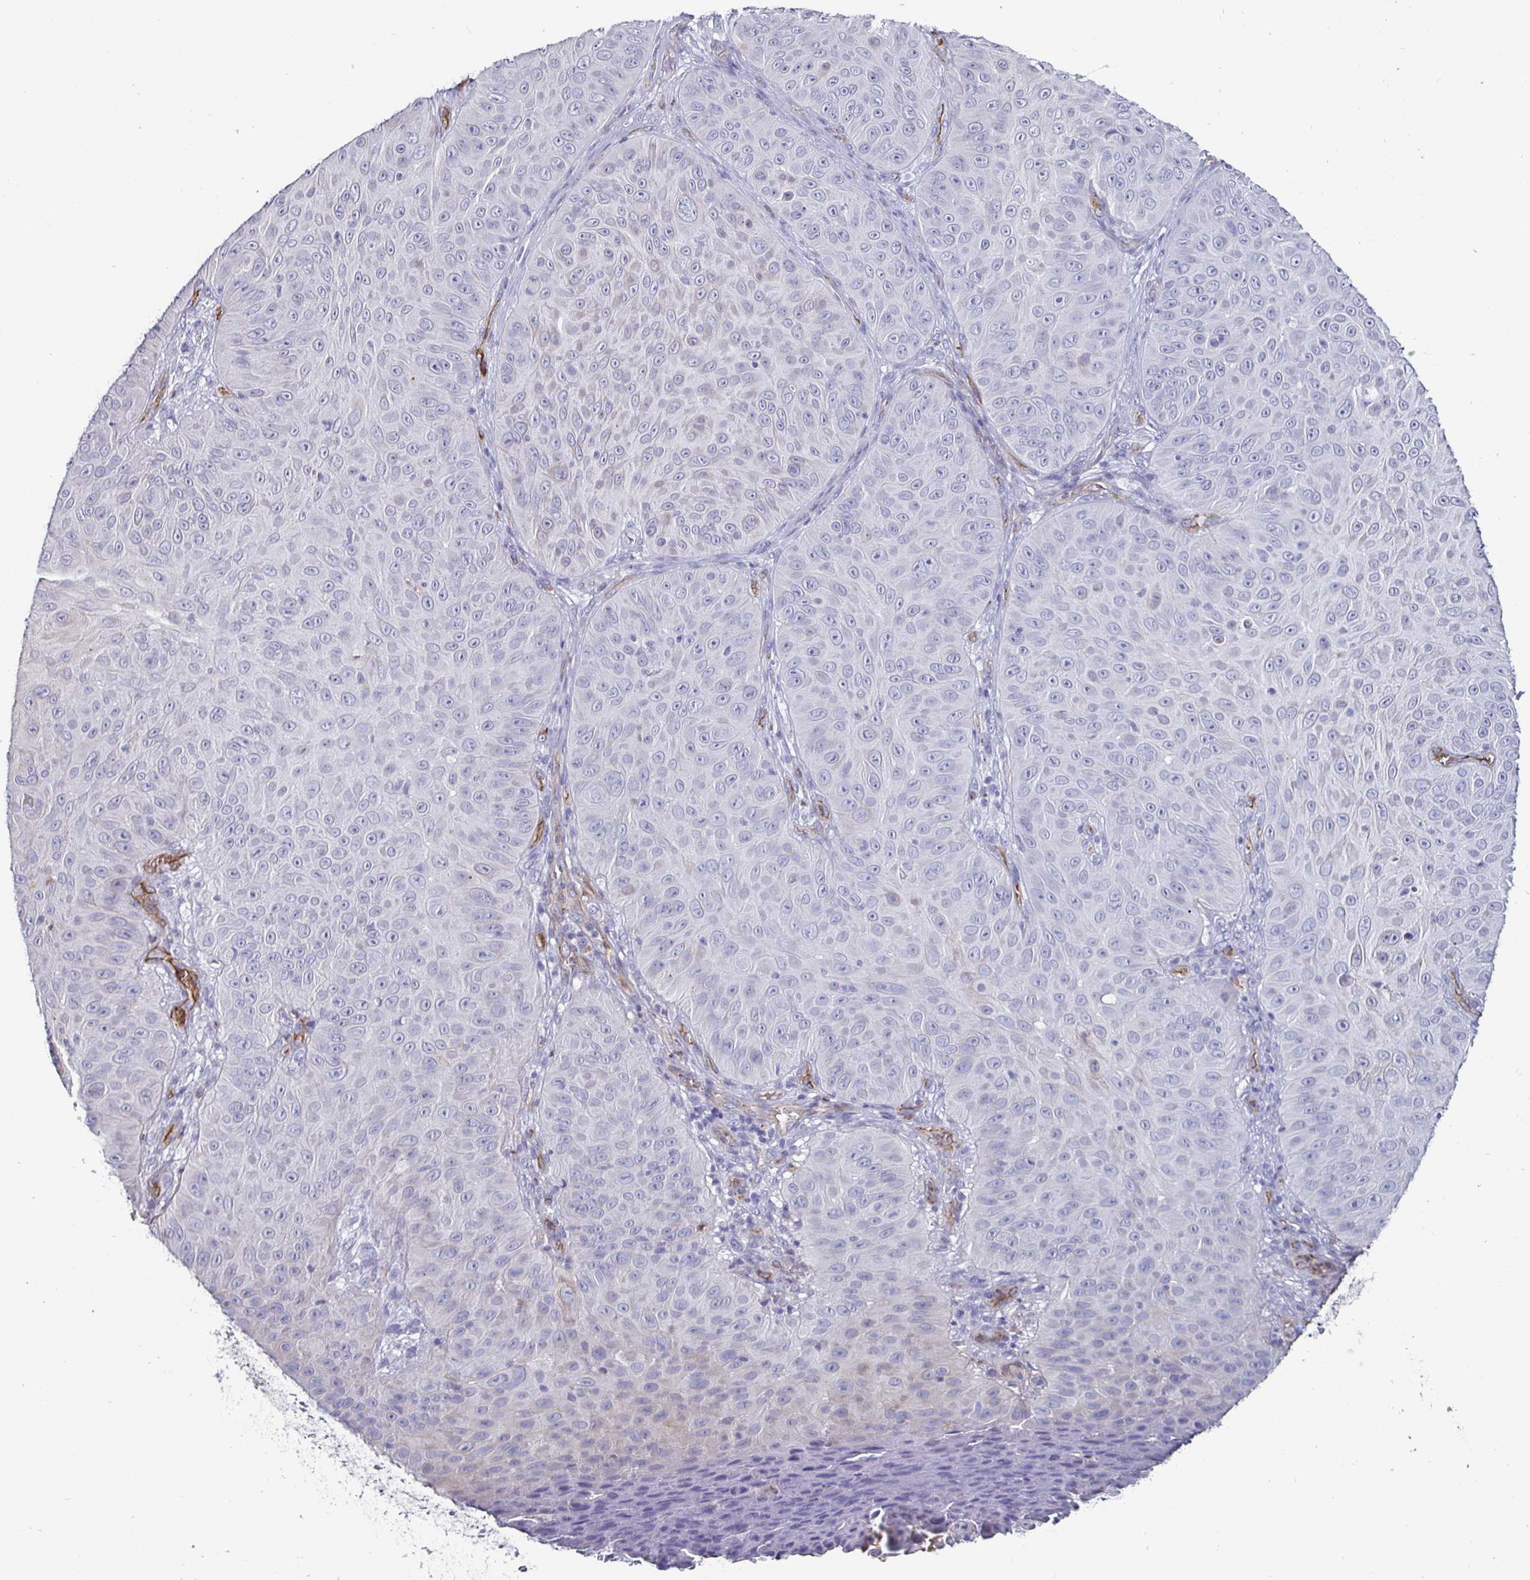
{"staining": {"intensity": "negative", "quantity": "none", "location": "none"}, "tissue": "skin cancer", "cell_type": "Tumor cells", "image_type": "cancer", "snomed": [{"axis": "morphology", "description": "Squamous cell carcinoma, NOS"}, {"axis": "topography", "description": "Skin"}], "caption": "High power microscopy histopathology image of an immunohistochemistry micrograph of skin cancer (squamous cell carcinoma), revealing no significant staining in tumor cells.", "gene": "ACSBG2", "patient": {"sex": "male", "age": 82}}